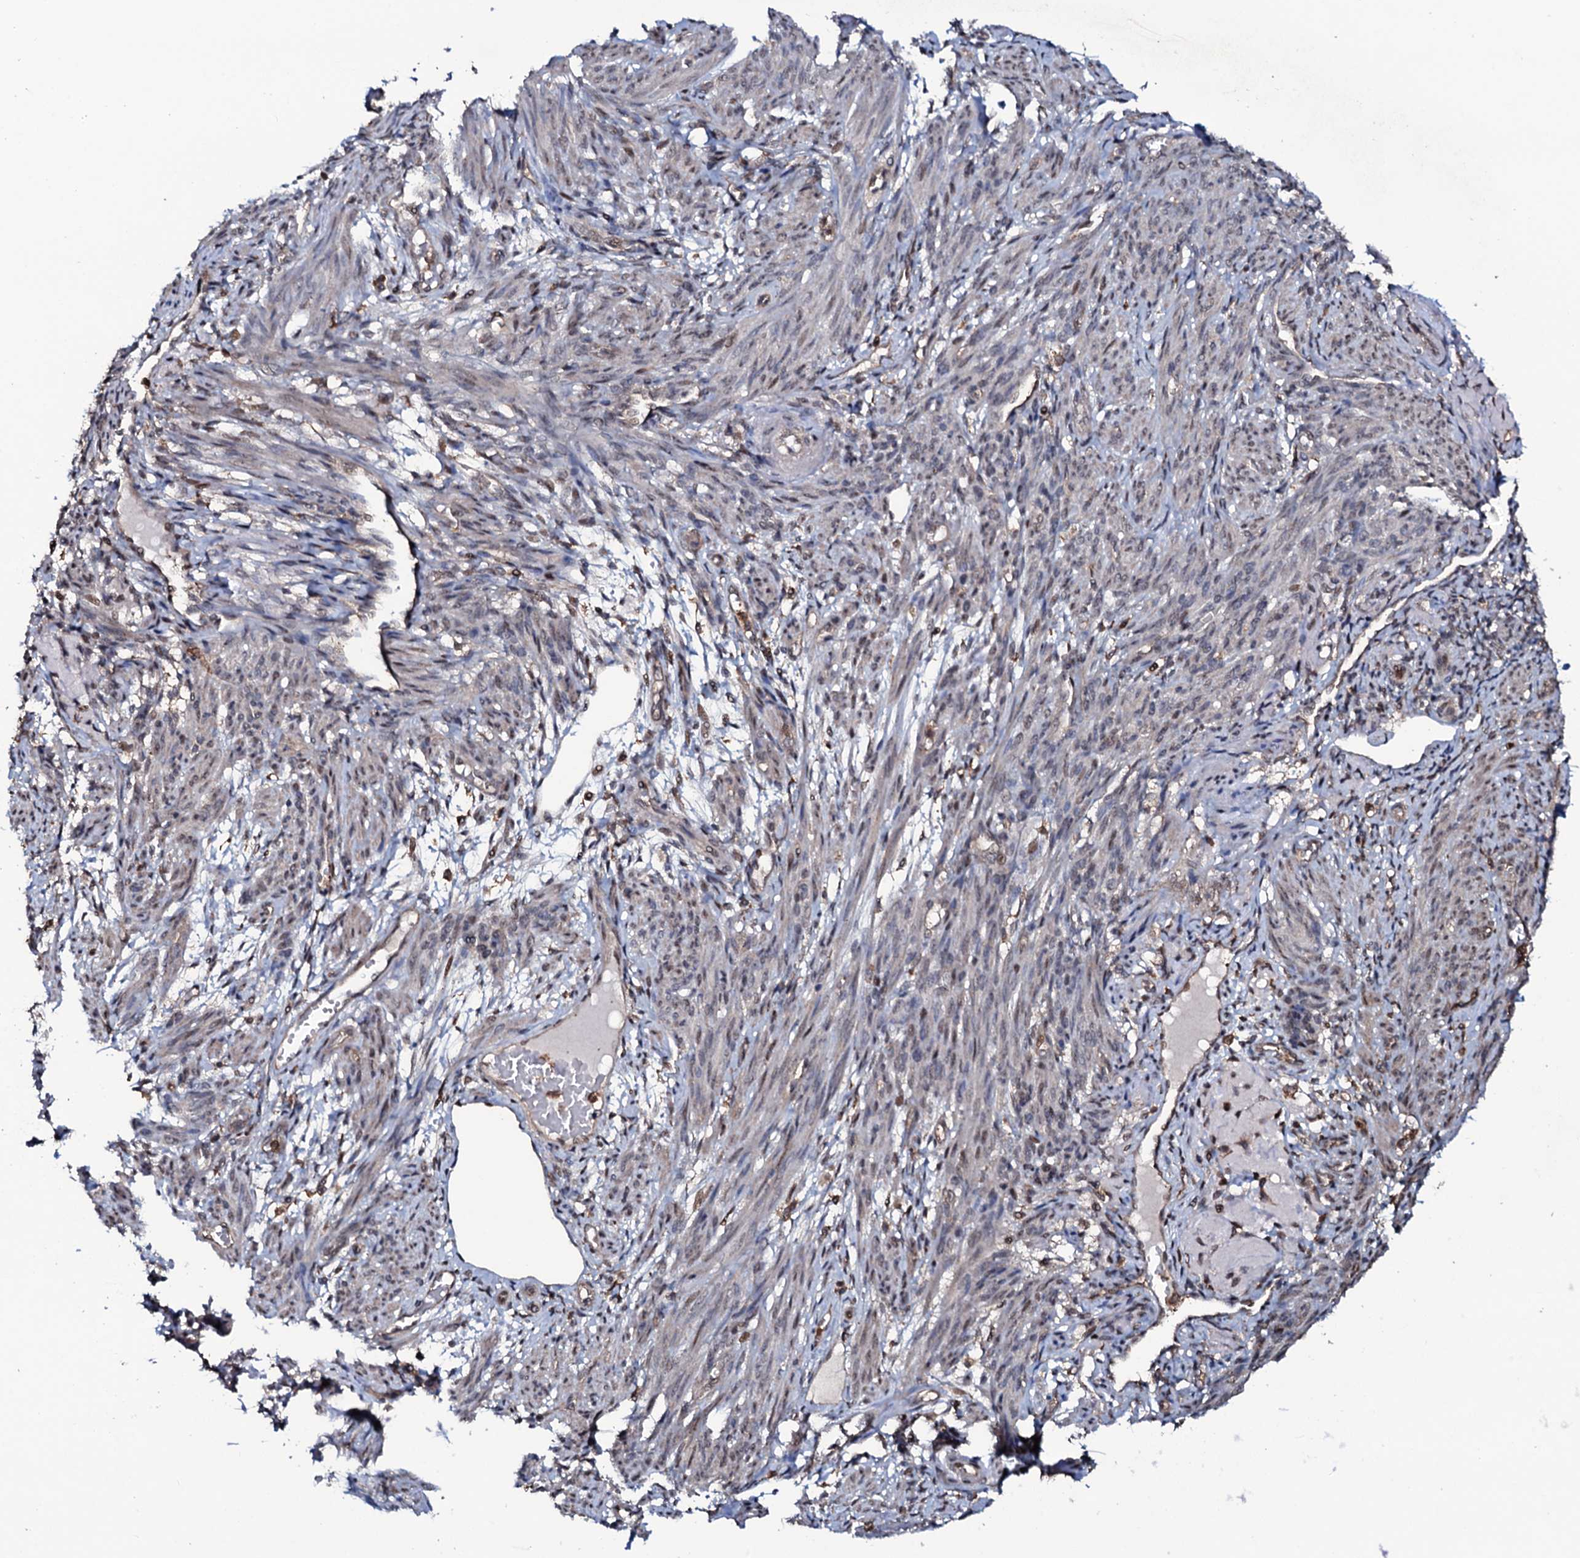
{"staining": {"intensity": "moderate", "quantity": "25%-75%", "location": "nuclear"}, "tissue": "smooth muscle", "cell_type": "Smooth muscle cells", "image_type": "normal", "snomed": [{"axis": "morphology", "description": "Normal tissue, NOS"}, {"axis": "topography", "description": "Smooth muscle"}], "caption": "Immunohistochemistry (IHC) staining of benign smooth muscle, which exhibits medium levels of moderate nuclear expression in approximately 25%-75% of smooth muscle cells indicating moderate nuclear protein expression. The staining was performed using DAB (3,3'-diaminobenzidine) (brown) for protein detection and nuclei were counterstained in hematoxylin (blue).", "gene": "COG6", "patient": {"sex": "female", "age": 39}}